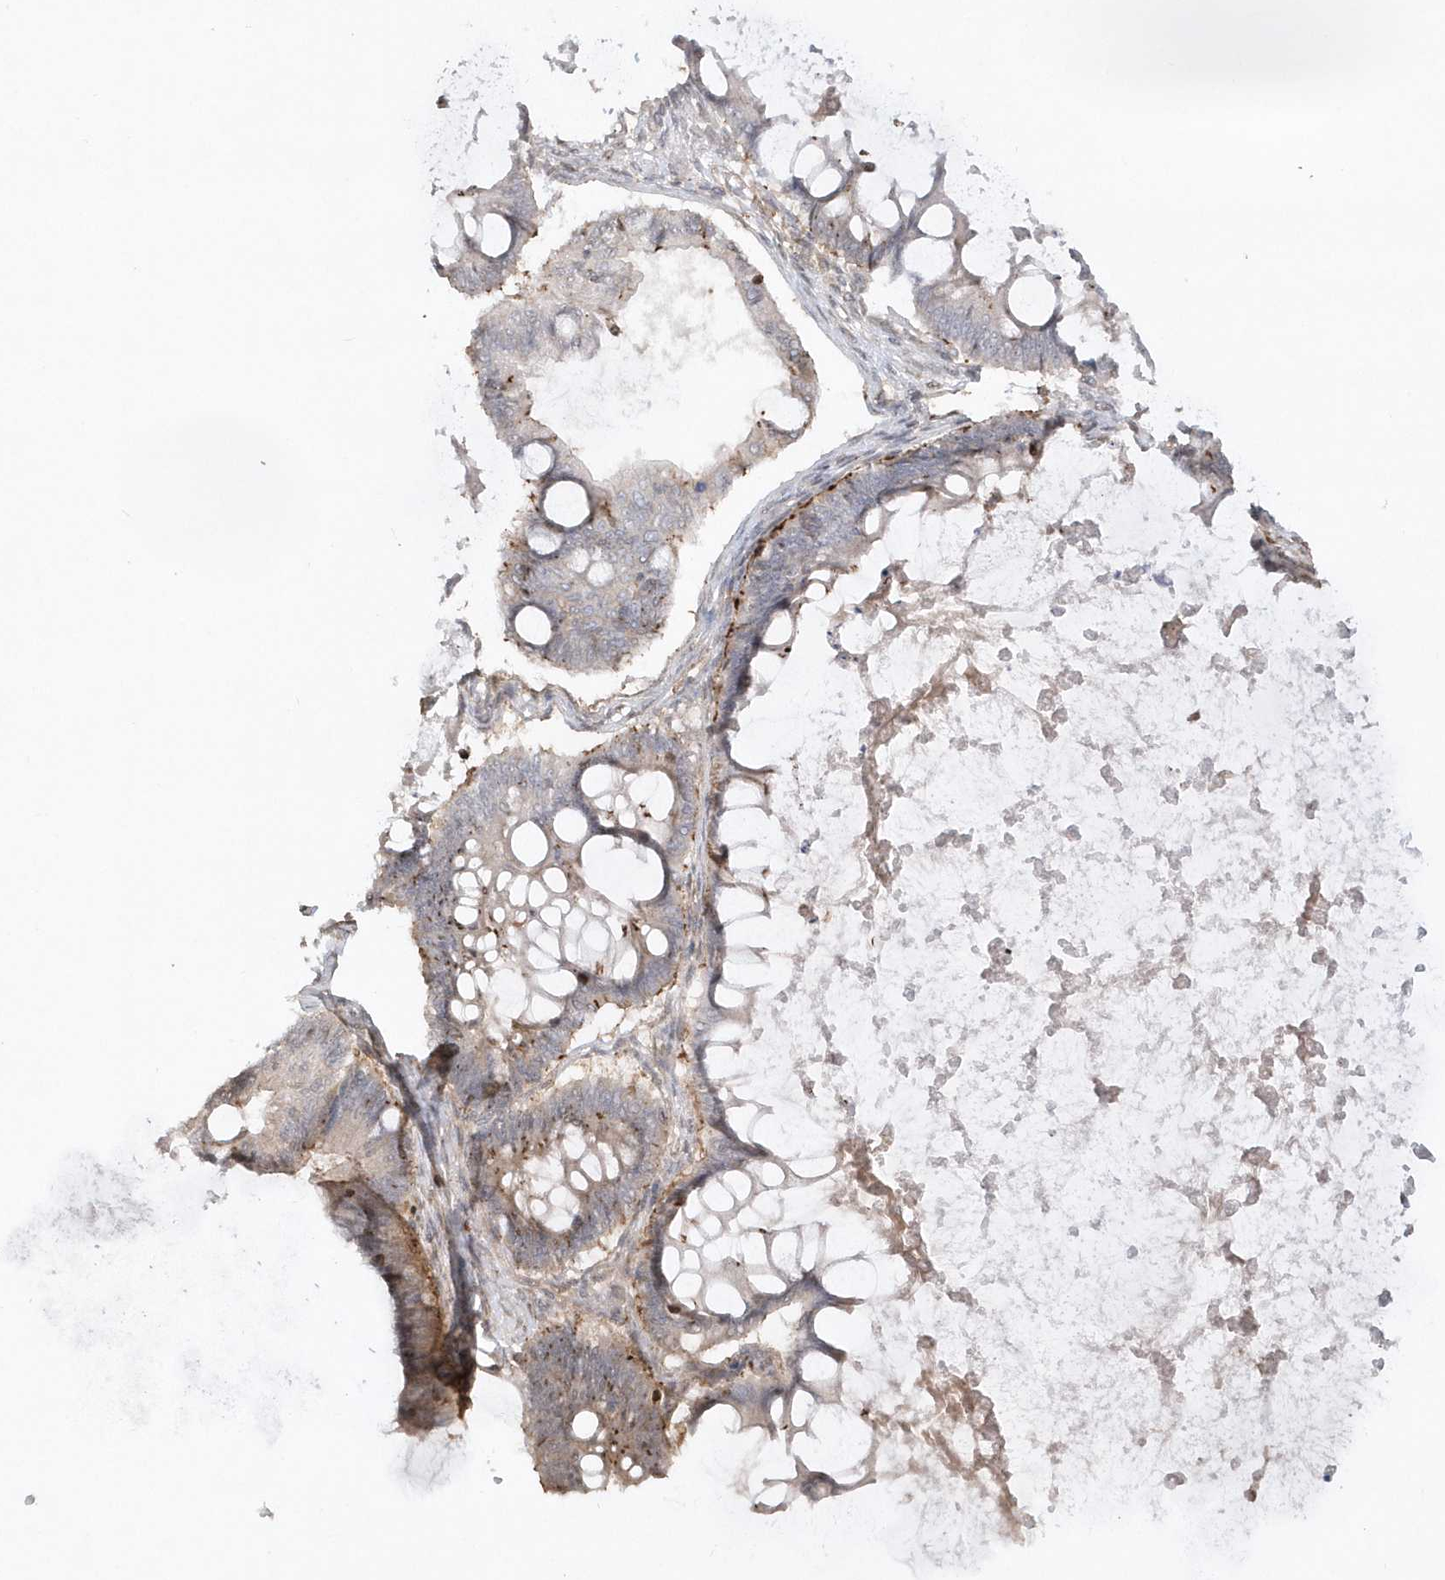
{"staining": {"intensity": "negative", "quantity": "none", "location": "none"}, "tissue": "ovarian cancer", "cell_type": "Tumor cells", "image_type": "cancer", "snomed": [{"axis": "morphology", "description": "Cystadenocarcinoma, mucinous, NOS"}, {"axis": "topography", "description": "Ovary"}], "caption": "This is an immunohistochemistry (IHC) image of human ovarian cancer. There is no staining in tumor cells.", "gene": "BSN", "patient": {"sex": "female", "age": 61}}